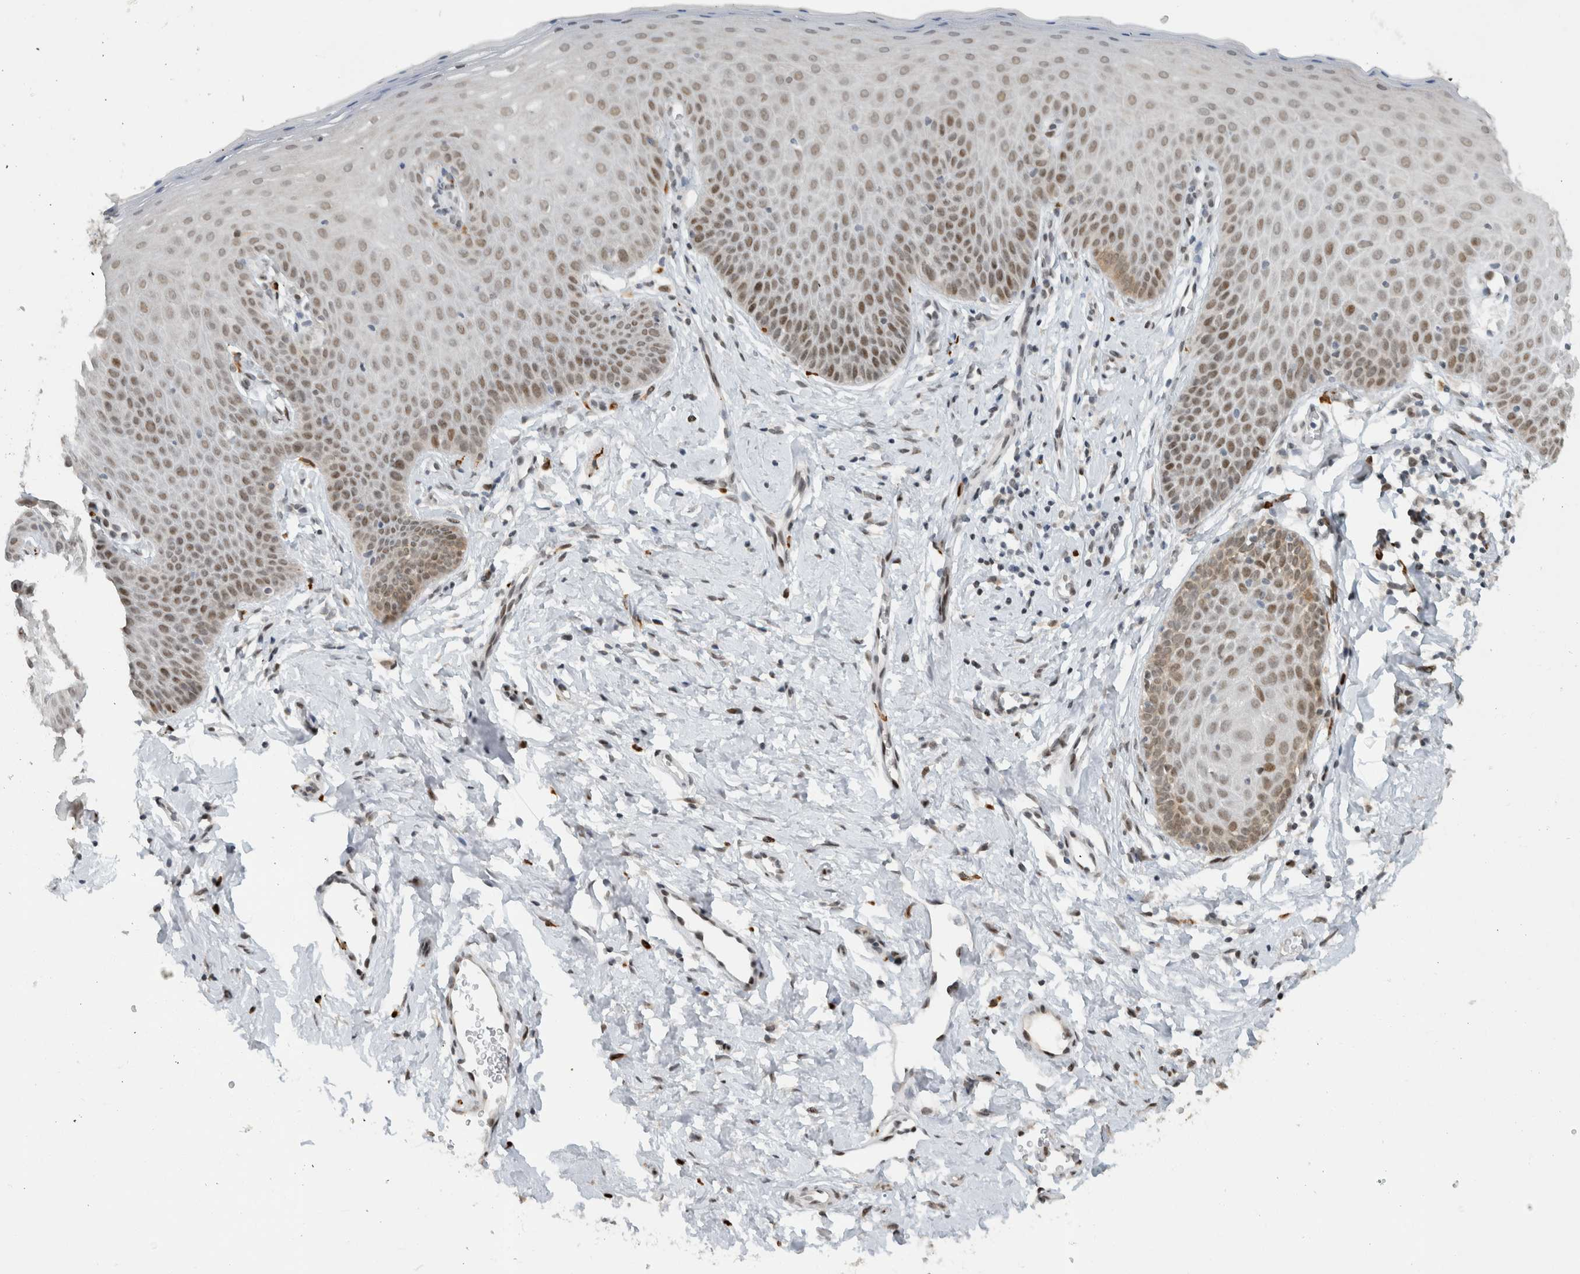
{"staining": {"intensity": "moderate", "quantity": ">75%", "location": "nuclear"}, "tissue": "cervix", "cell_type": "Glandular cells", "image_type": "normal", "snomed": [{"axis": "morphology", "description": "Normal tissue, NOS"}, {"axis": "topography", "description": "Cervix"}], "caption": "Approximately >75% of glandular cells in benign human cervix demonstrate moderate nuclear protein staining as visualized by brown immunohistochemical staining.", "gene": "HNRNPR", "patient": {"sex": "female", "age": 36}}